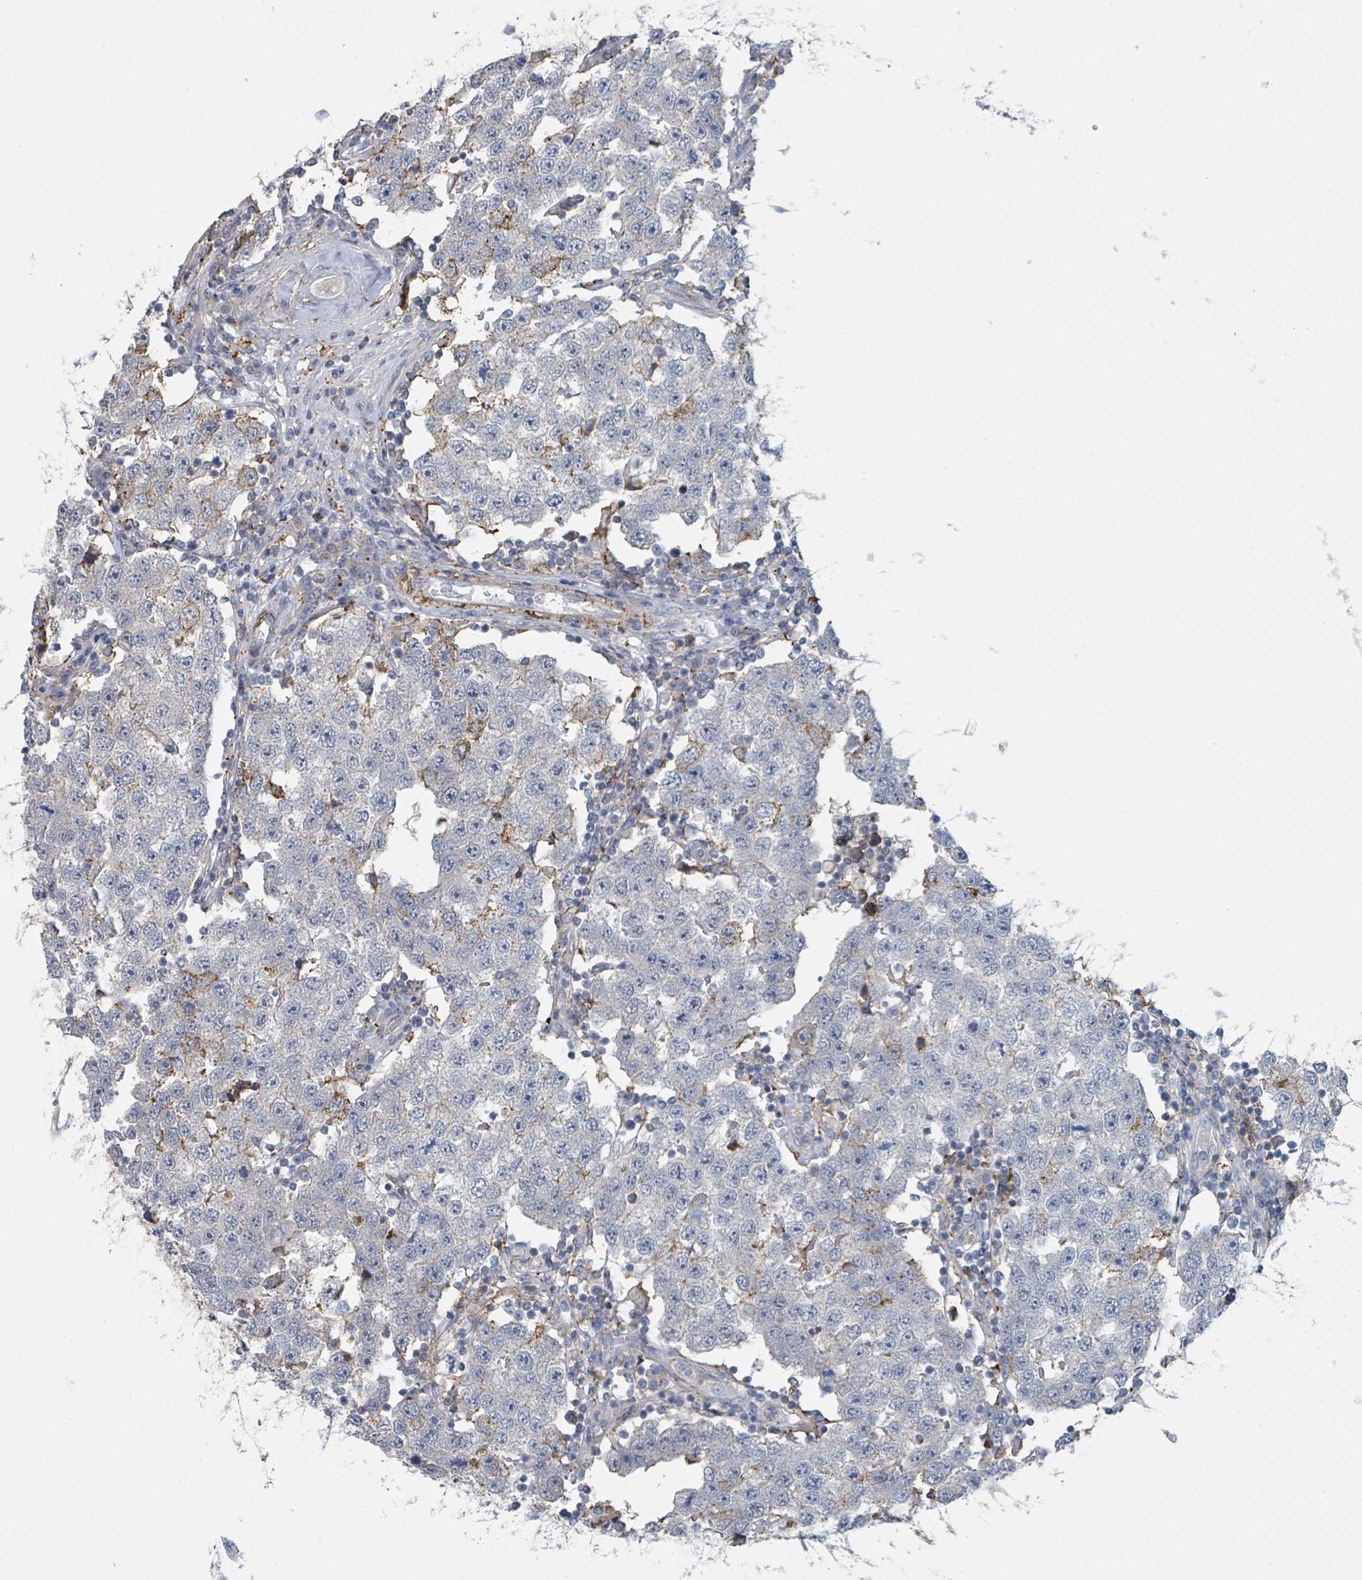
{"staining": {"intensity": "negative", "quantity": "none", "location": "none"}, "tissue": "testis cancer", "cell_type": "Tumor cells", "image_type": "cancer", "snomed": [{"axis": "morphology", "description": "Seminoma, NOS"}, {"axis": "topography", "description": "Testis"}], "caption": "The IHC image has no significant staining in tumor cells of seminoma (testis) tissue. (Stains: DAB (3,3'-diaminobenzidine) immunohistochemistry with hematoxylin counter stain, Microscopy: brightfield microscopy at high magnification).", "gene": "LRRC42", "patient": {"sex": "male", "age": 34}}